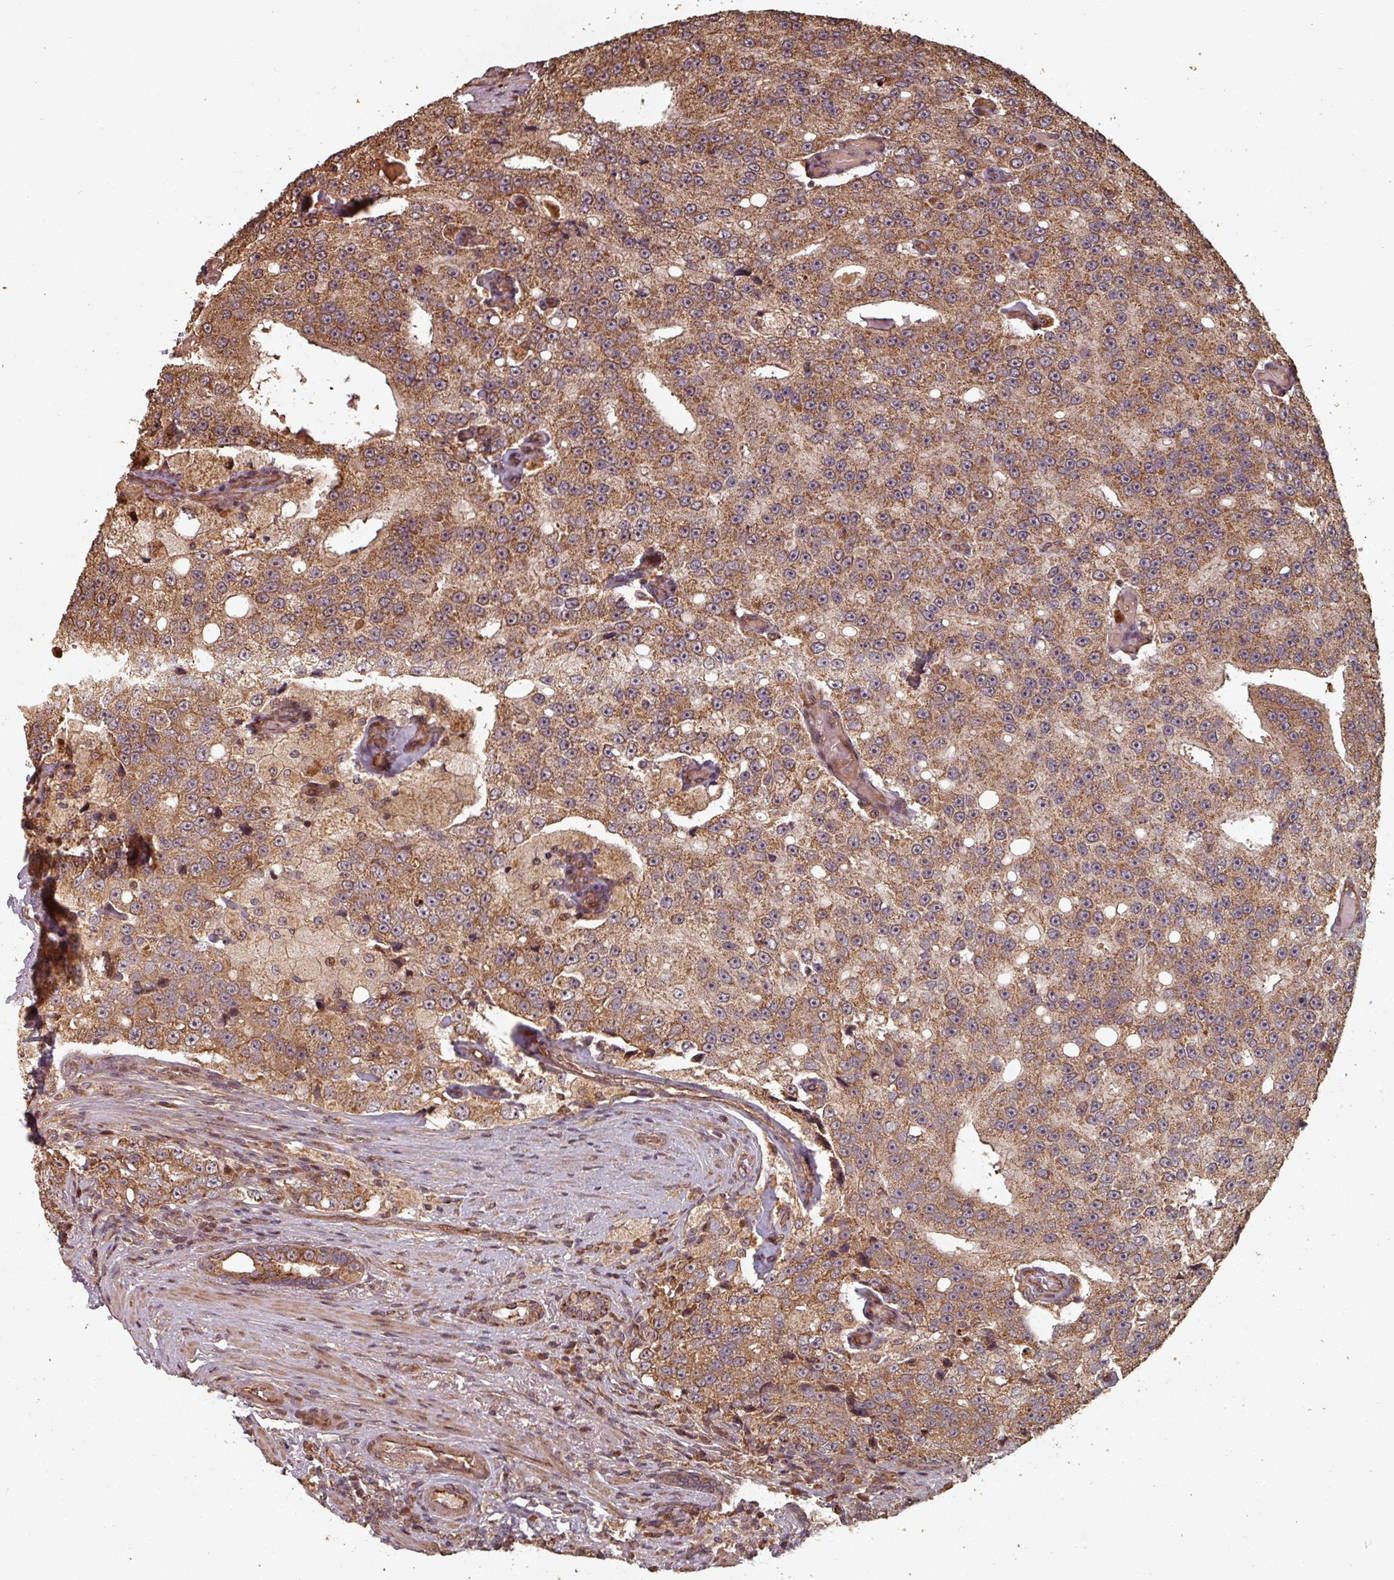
{"staining": {"intensity": "moderate", "quantity": ">75%", "location": "cytoplasmic/membranous"}, "tissue": "prostate cancer", "cell_type": "Tumor cells", "image_type": "cancer", "snomed": [{"axis": "morphology", "description": "Adenocarcinoma, High grade"}, {"axis": "topography", "description": "Prostate"}], "caption": "This is an image of immunohistochemistry staining of high-grade adenocarcinoma (prostate), which shows moderate positivity in the cytoplasmic/membranous of tumor cells.", "gene": "EID1", "patient": {"sex": "male", "age": 70}}